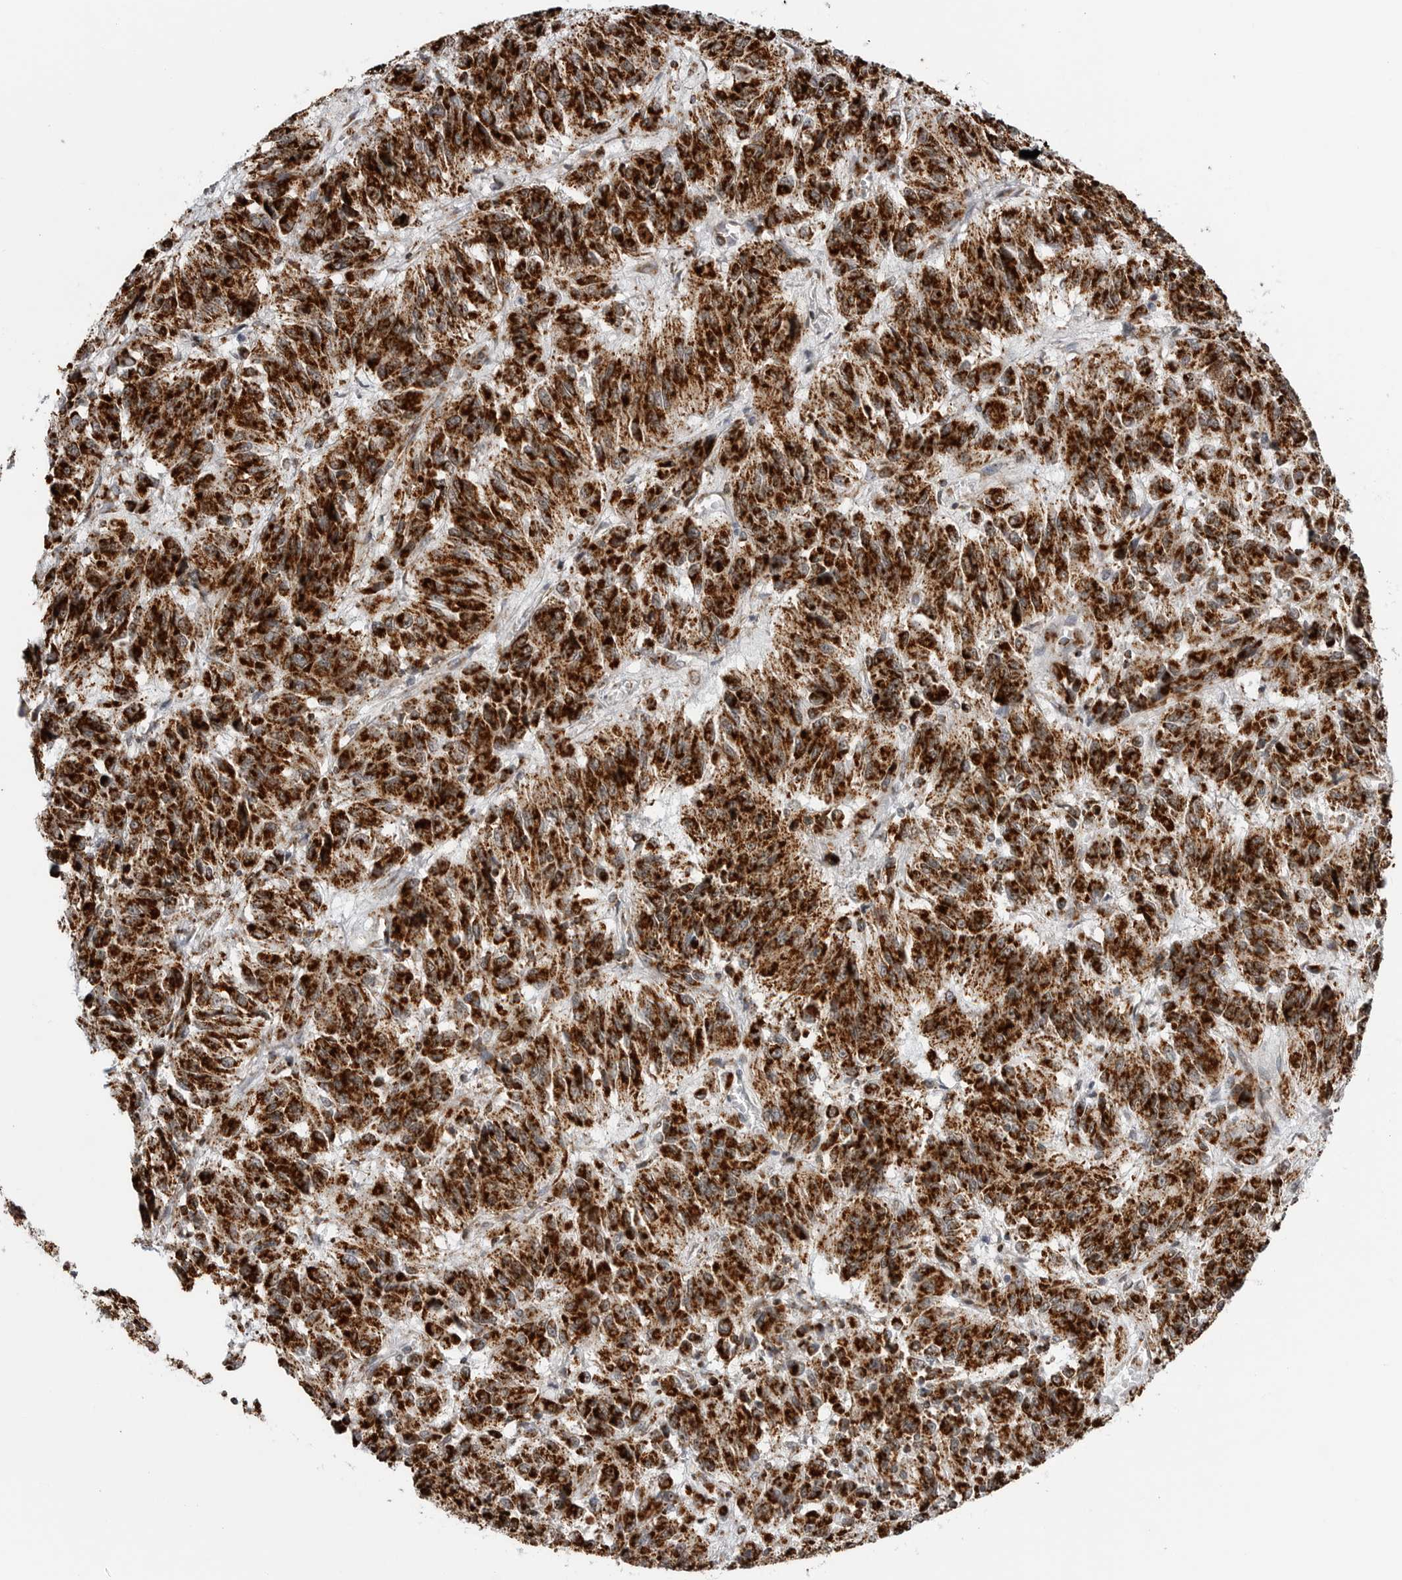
{"staining": {"intensity": "strong", "quantity": ">75%", "location": "cytoplasmic/membranous"}, "tissue": "melanoma", "cell_type": "Tumor cells", "image_type": "cancer", "snomed": [{"axis": "morphology", "description": "Malignant melanoma, Metastatic site"}, {"axis": "topography", "description": "Lung"}], "caption": "Approximately >75% of tumor cells in human melanoma exhibit strong cytoplasmic/membranous protein expression as visualized by brown immunohistochemical staining.", "gene": "COX5A", "patient": {"sex": "male", "age": 64}}